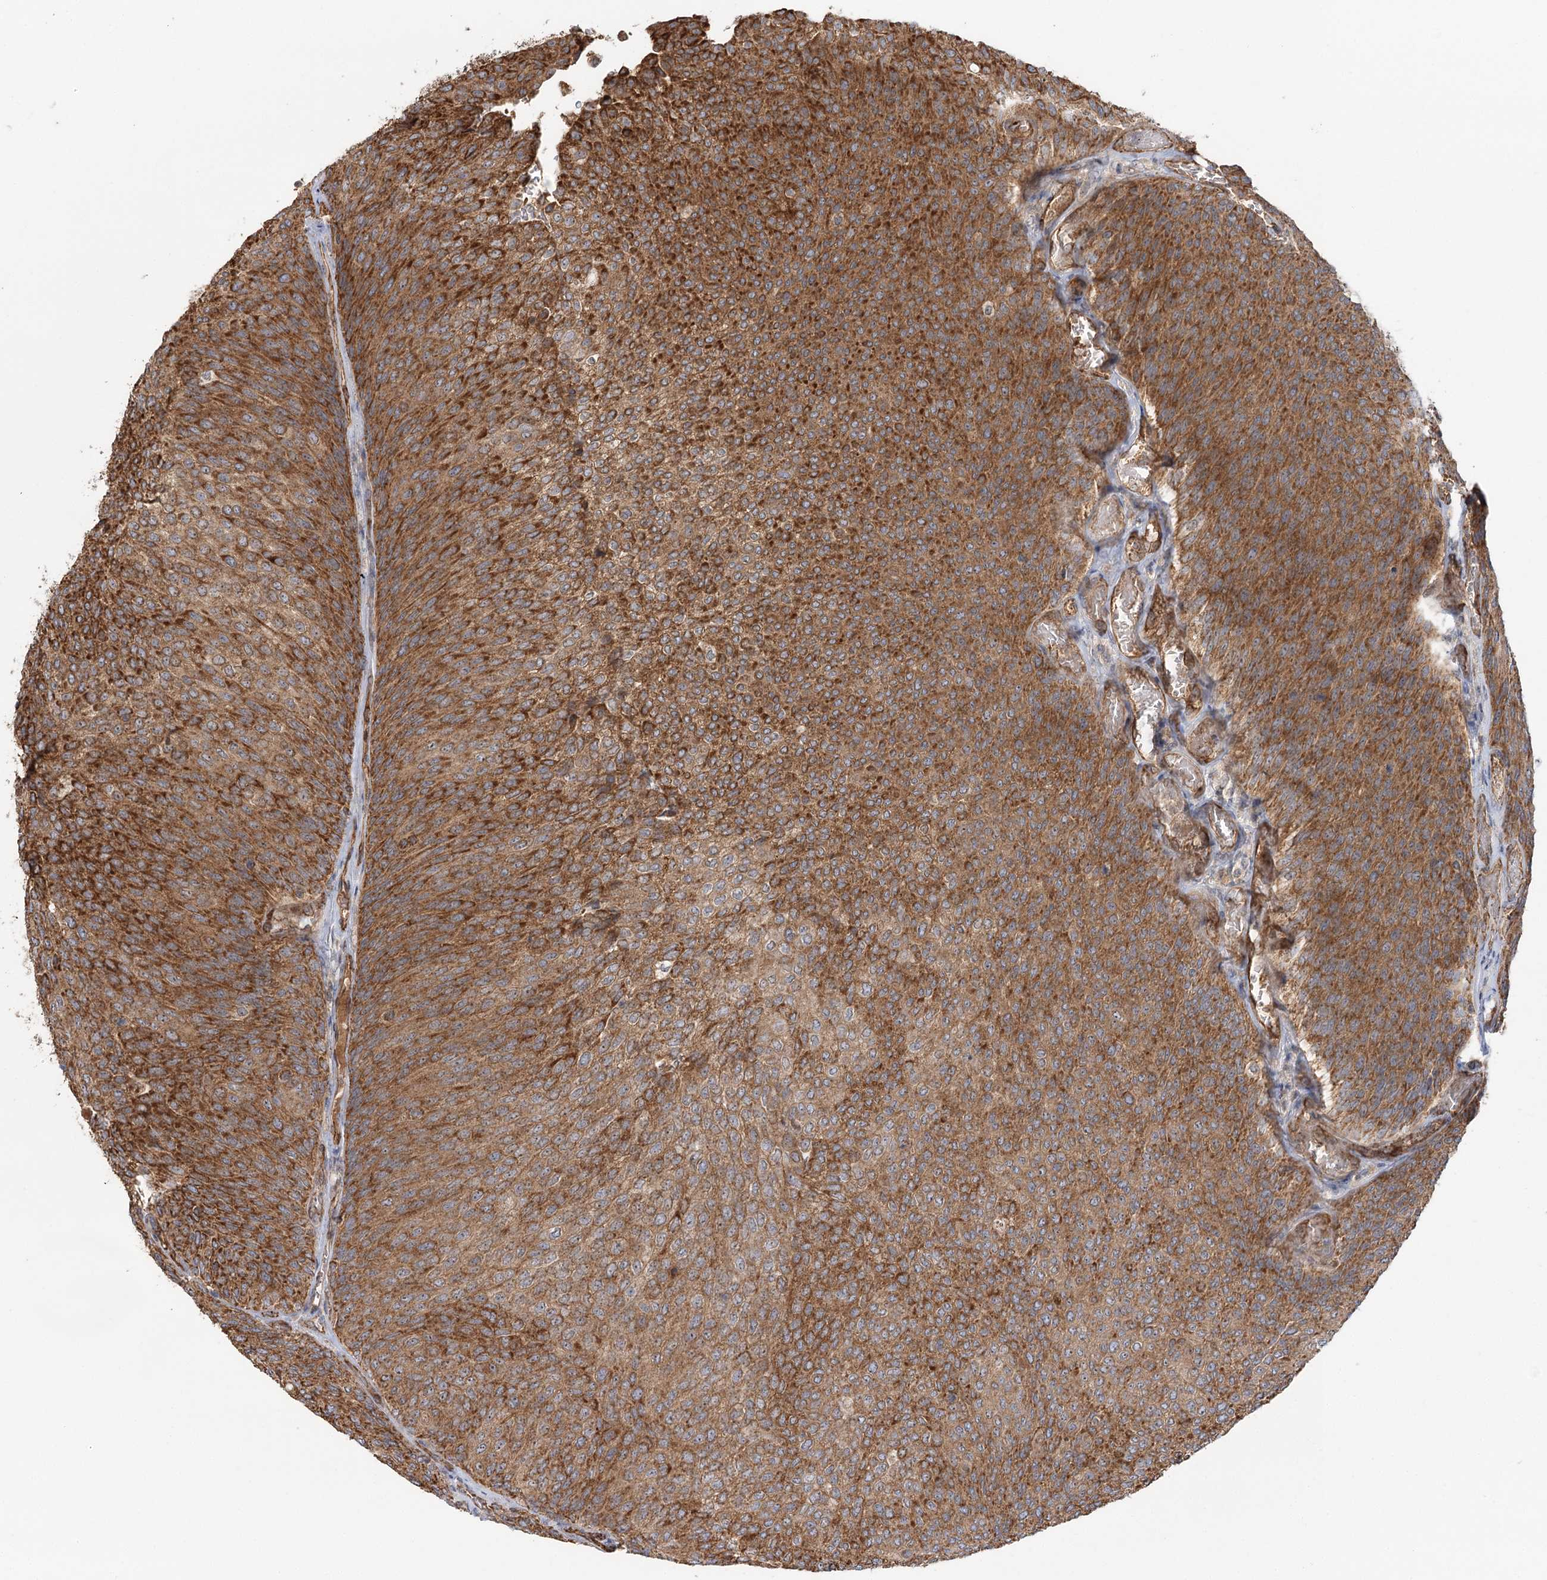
{"staining": {"intensity": "strong", "quantity": ">75%", "location": "cytoplasmic/membranous"}, "tissue": "urothelial cancer", "cell_type": "Tumor cells", "image_type": "cancer", "snomed": [{"axis": "morphology", "description": "Urothelial carcinoma, Low grade"}, {"axis": "topography", "description": "Urinary bladder"}], "caption": "This is a micrograph of immunohistochemistry staining of urothelial cancer, which shows strong staining in the cytoplasmic/membranous of tumor cells.", "gene": "RAPGEF6", "patient": {"sex": "female", "age": 79}}